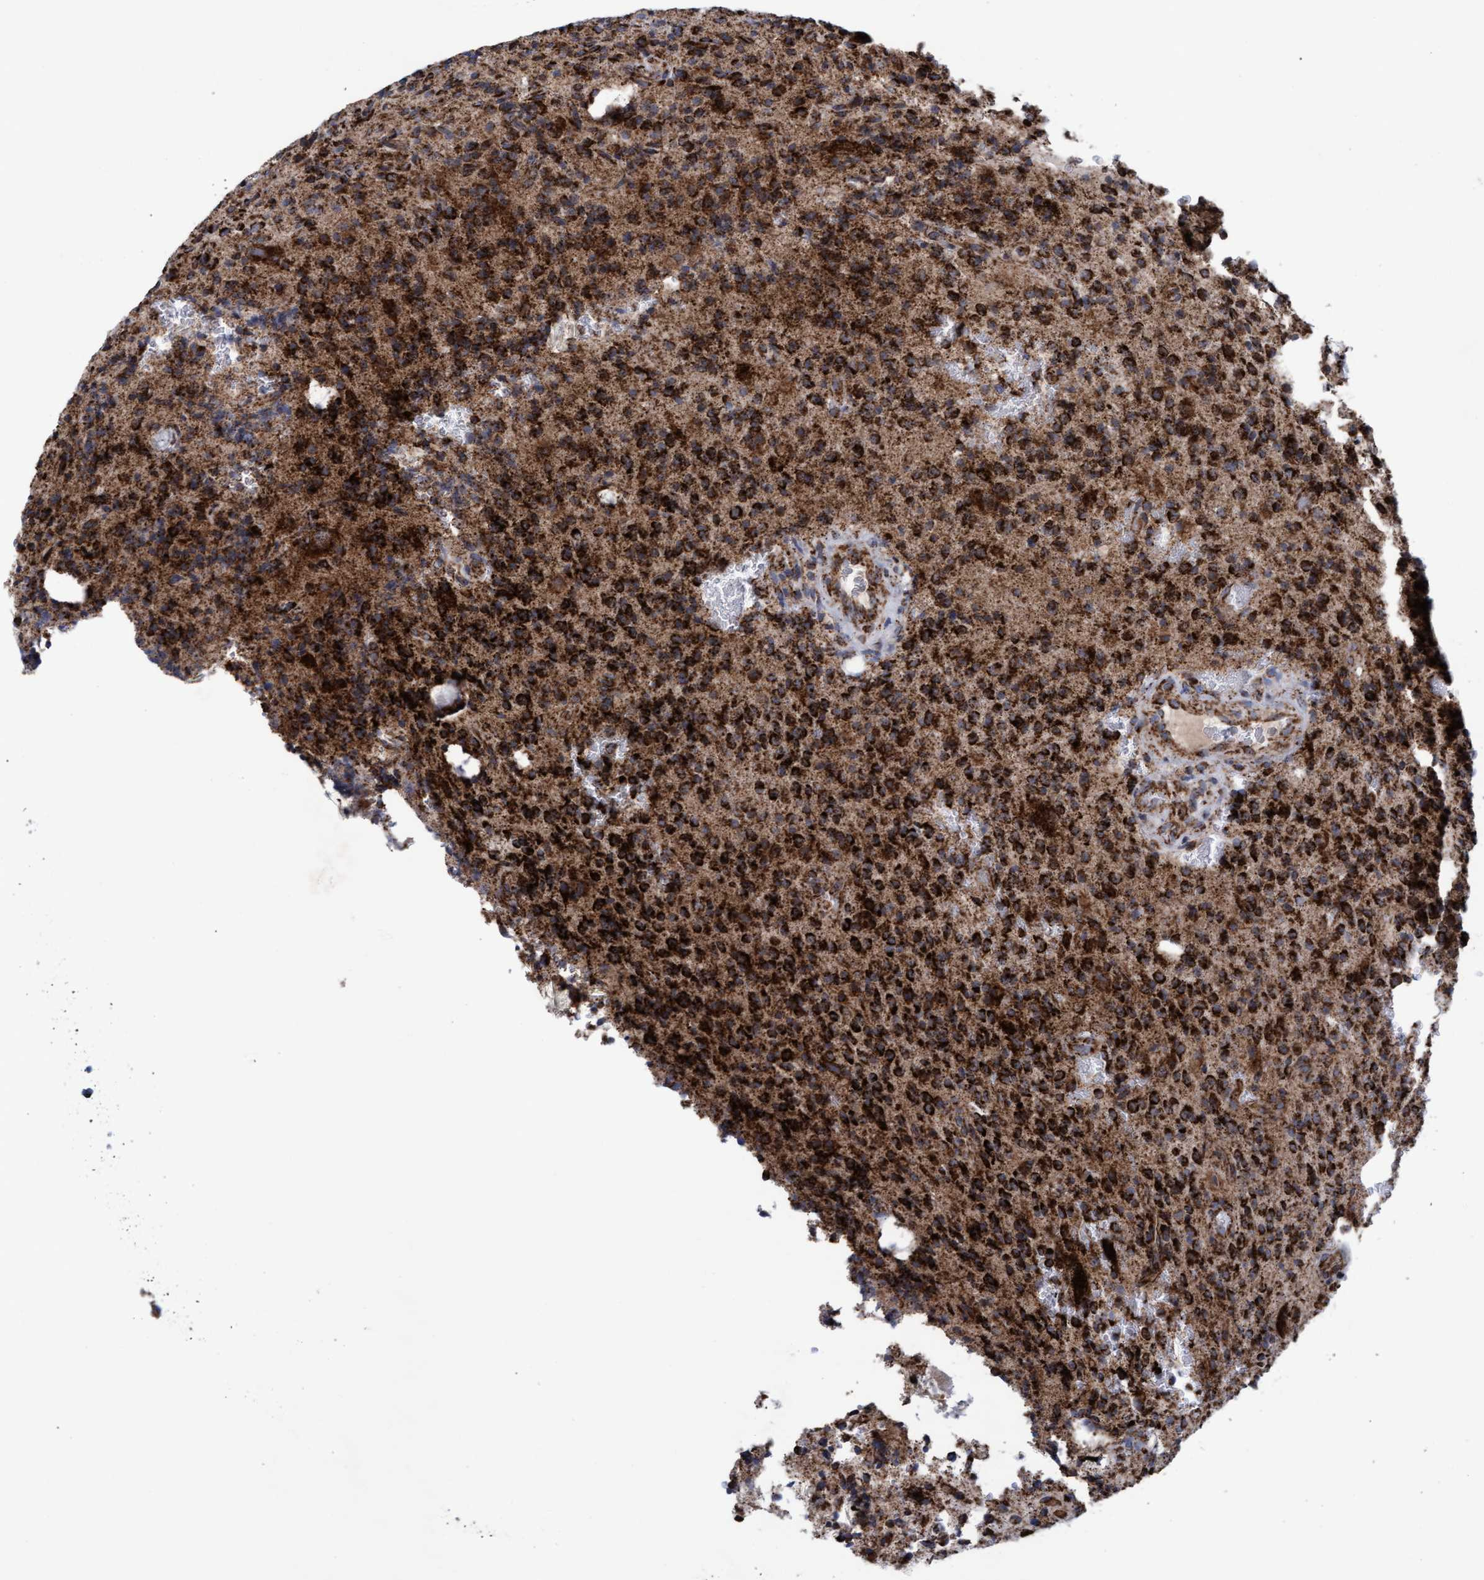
{"staining": {"intensity": "strong", "quantity": ">75%", "location": "cytoplasmic/membranous"}, "tissue": "glioma", "cell_type": "Tumor cells", "image_type": "cancer", "snomed": [{"axis": "morphology", "description": "Glioma, malignant, High grade"}, {"axis": "topography", "description": "Brain"}], "caption": "Malignant glioma (high-grade) stained with DAB immunohistochemistry exhibits high levels of strong cytoplasmic/membranous staining in approximately >75% of tumor cells. (DAB IHC with brightfield microscopy, high magnification).", "gene": "MRPL38", "patient": {"sex": "male", "age": 34}}